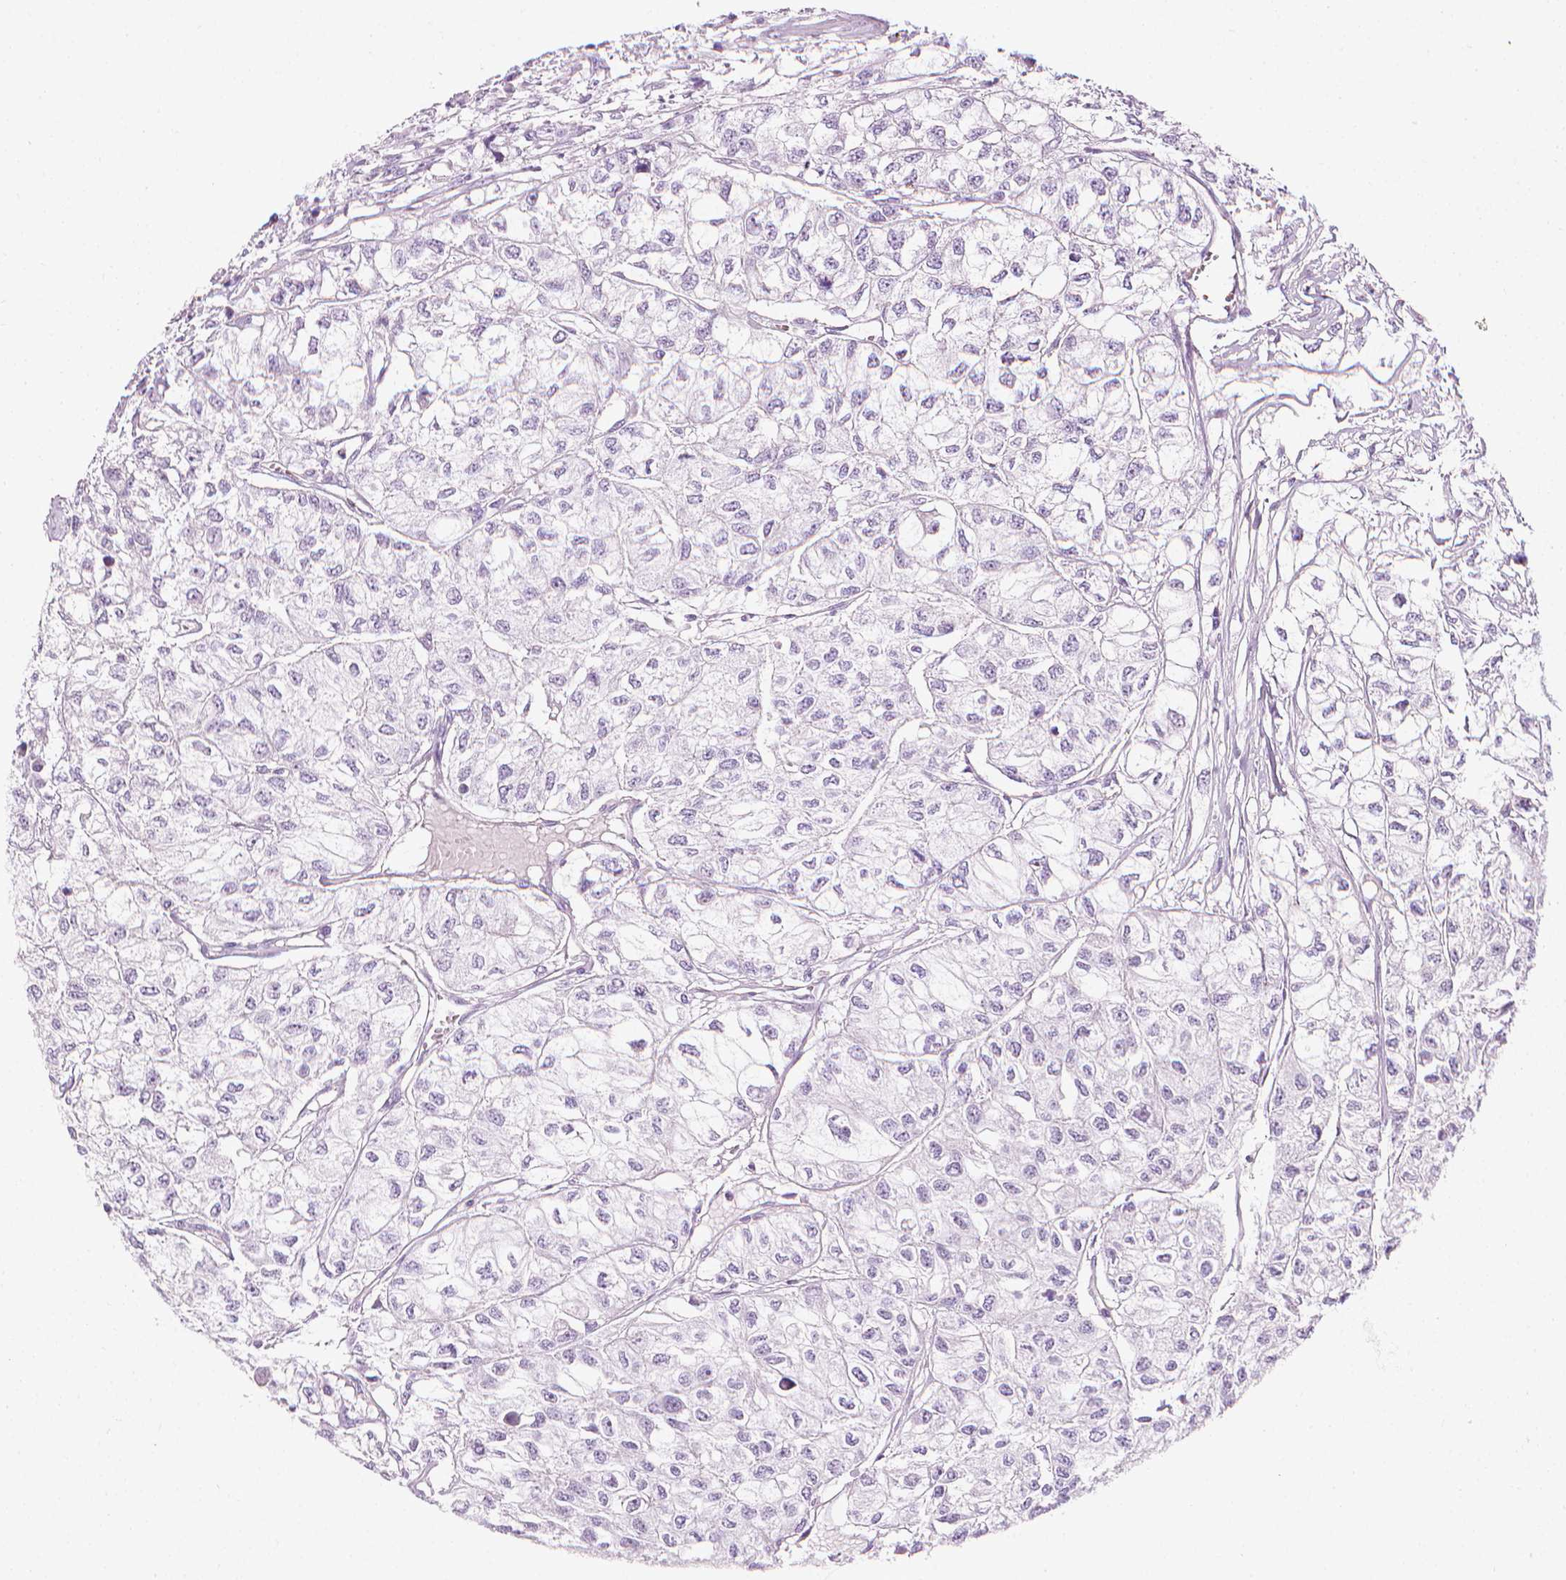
{"staining": {"intensity": "negative", "quantity": "none", "location": "none"}, "tissue": "renal cancer", "cell_type": "Tumor cells", "image_type": "cancer", "snomed": [{"axis": "morphology", "description": "Adenocarcinoma, NOS"}, {"axis": "topography", "description": "Kidney"}], "caption": "Immunohistochemistry histopathology image of human adenocarcinoma (renal) stained for a protein (brown), which exhibits no staining in tumor cells.", "gene": "DCAF8L1", "patient": {"sex": "male", "age": 56}}